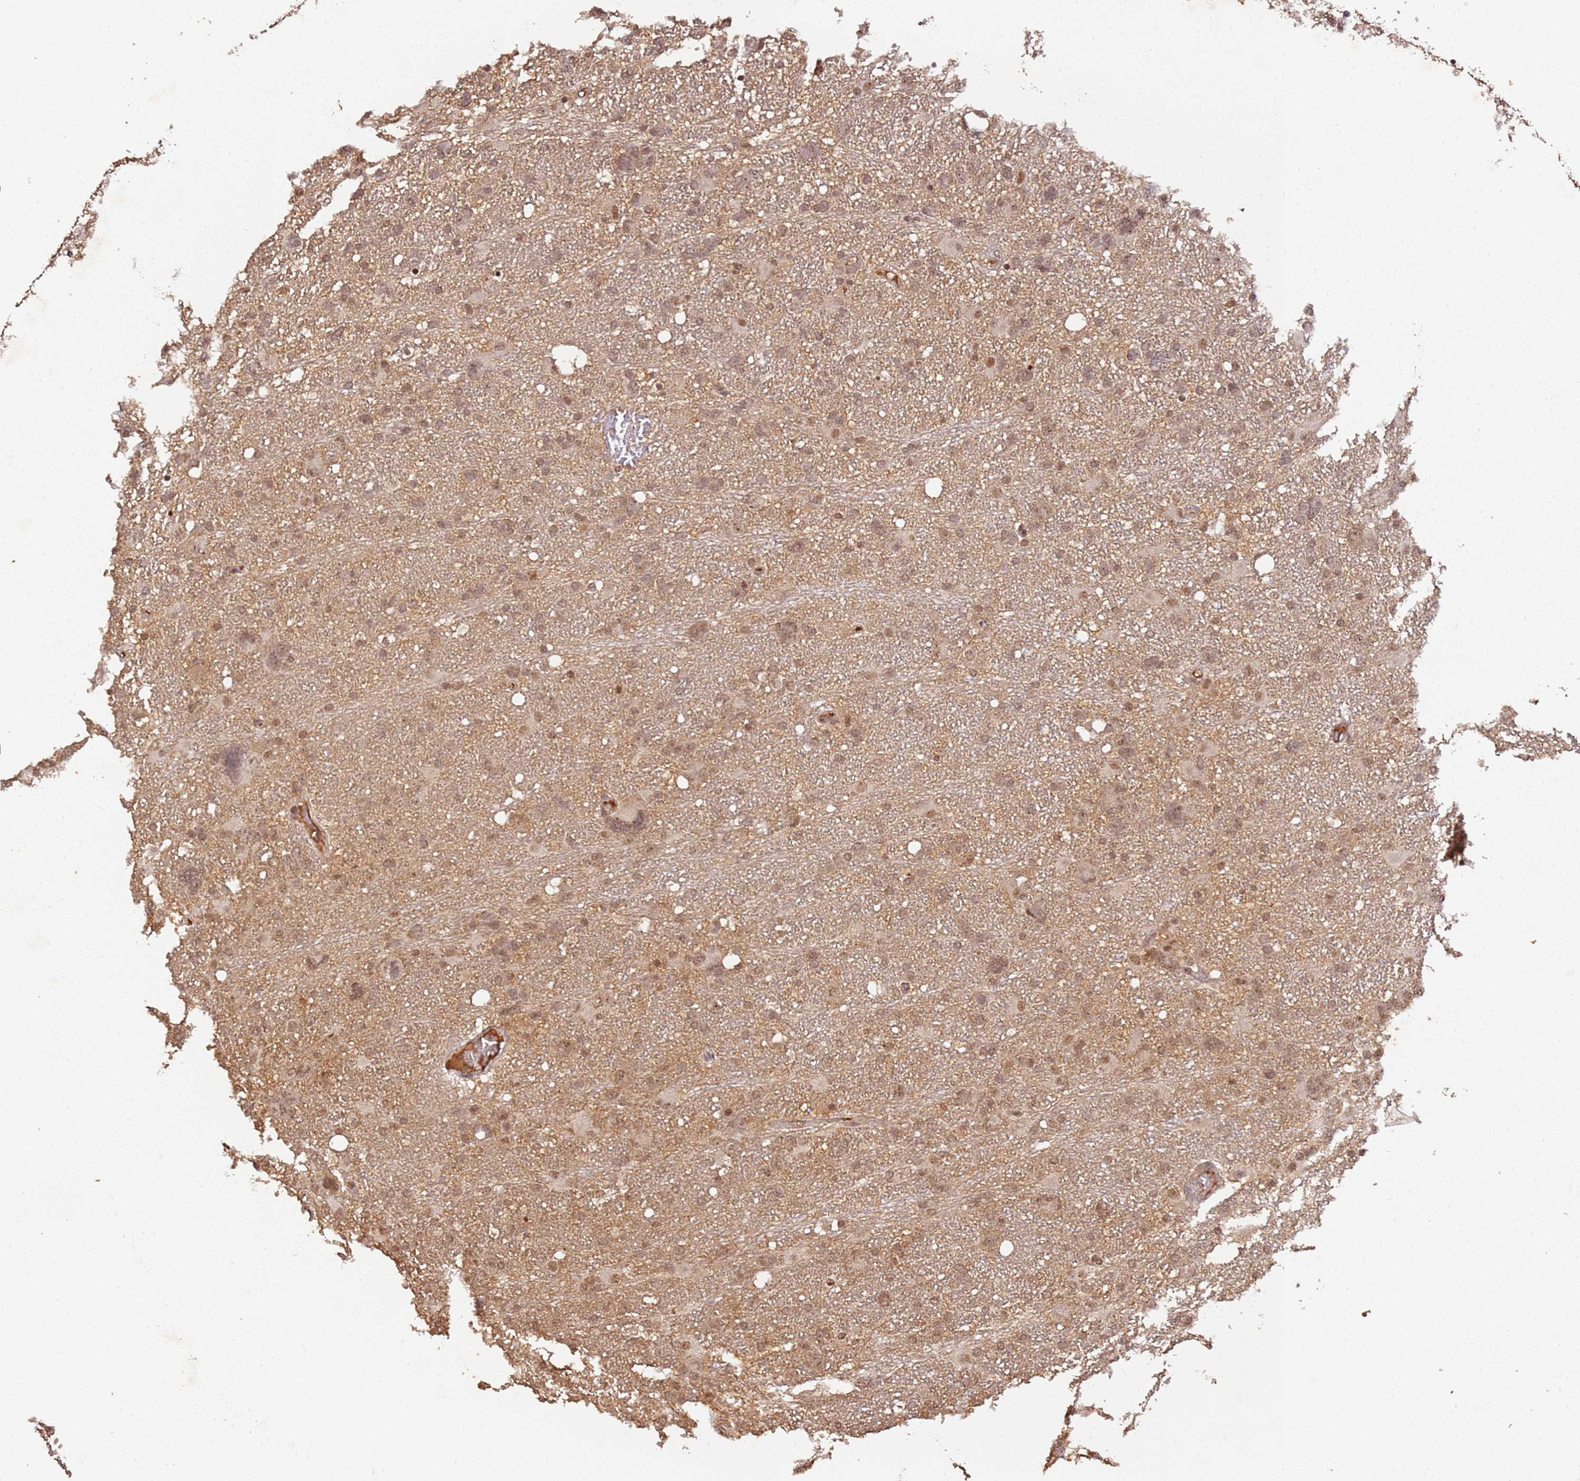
{"staining": {"intensity": "moderate", "quantity": ">75%", "location": "nuclear"}, "tissue": "glioma", "cell_type": "Tumor cells", "image_type": "cancer", "snomed": [{"axis": "morphology", "description": "Glioma, malignant, High grade"}, {"axis": "topography", "description": "Brain"}], "caption": "The histopathology image displays a brown stain indicating the presence of a protein in the nuclear of tumor cells in high-grade glioma (malignant).", "gene": "COL1A2", "patient": {"sex": "male", "age": 61}}